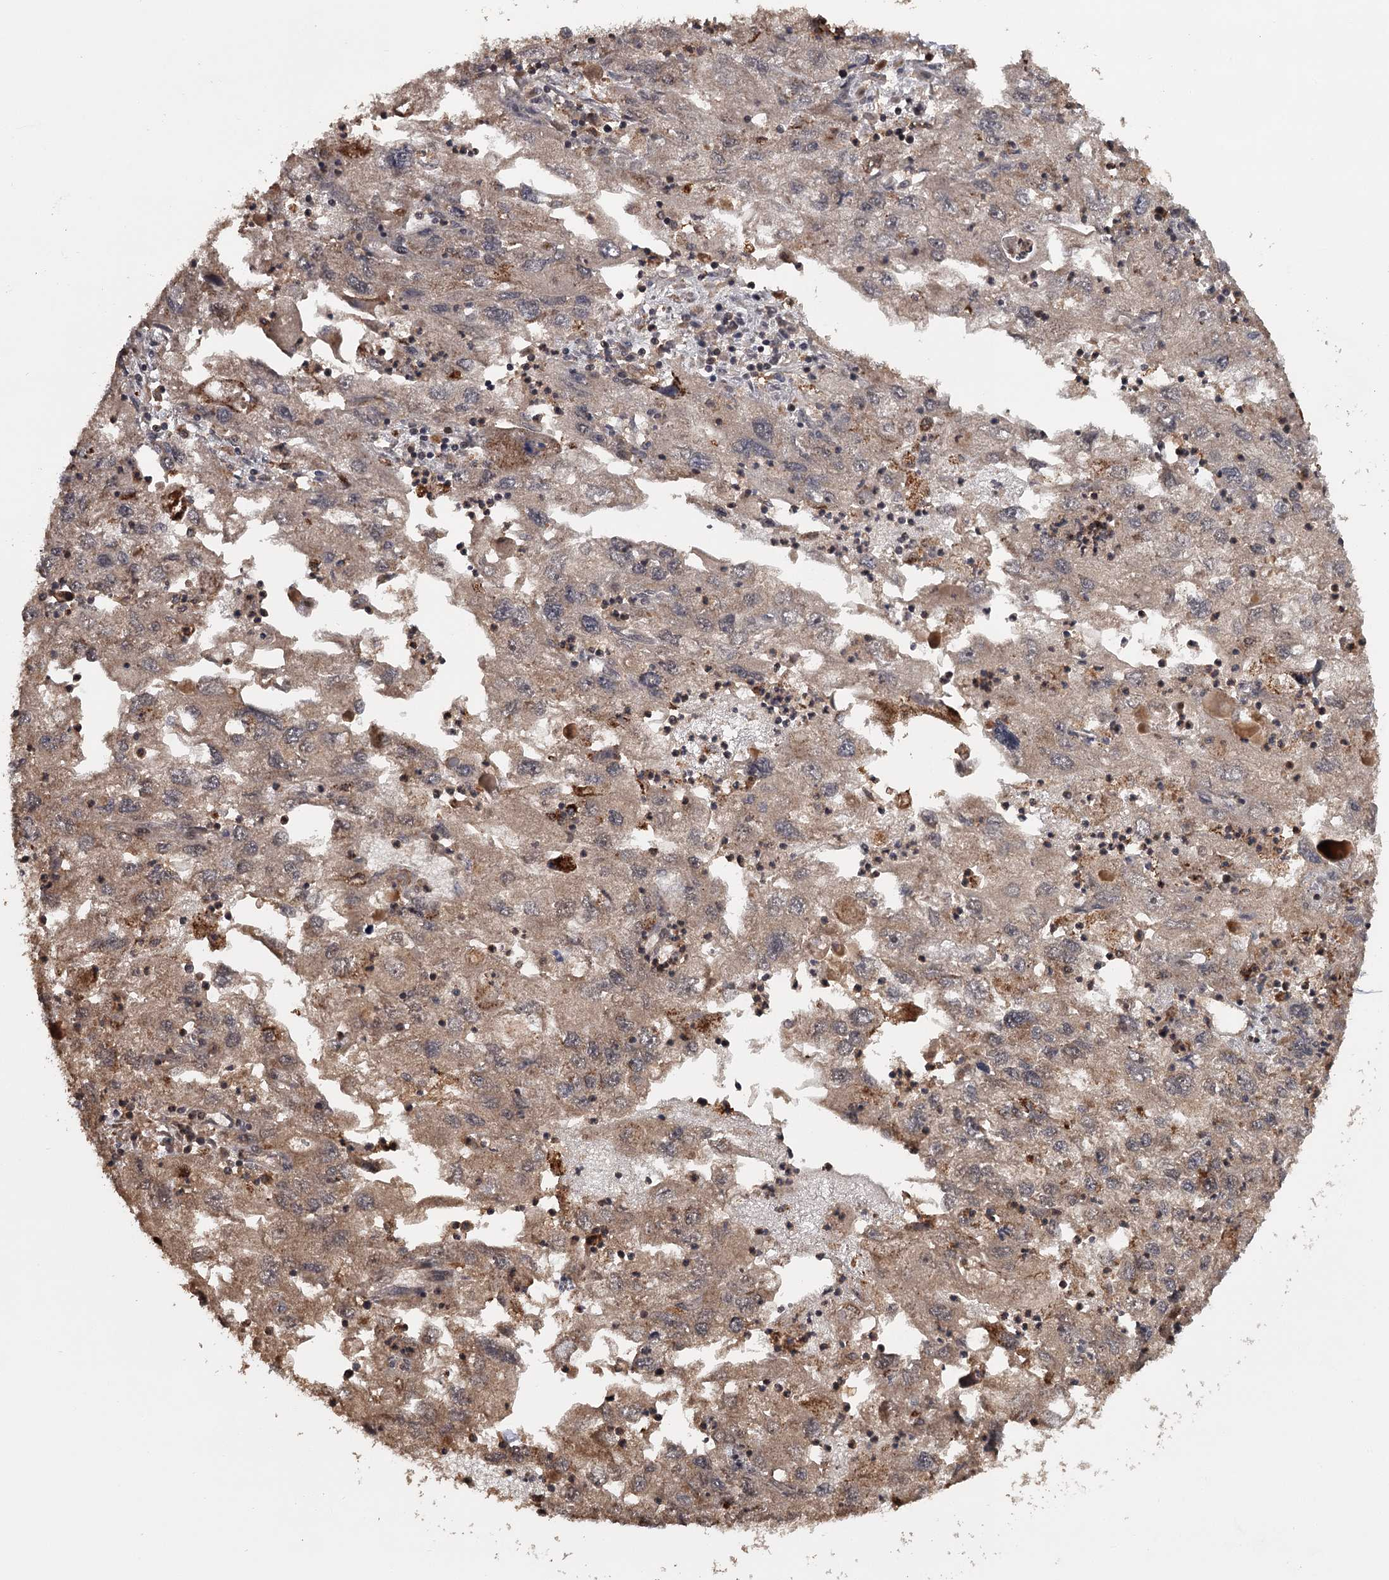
{"staining": {"intensity": "moderate", "quantity": ">75%", "location": "cytoplasmic/membranous"}, "tissue": "endometrial cancer", "cell_type": "Tumor cells", "image_type": "cancer", "snomed": [{"axis": "morphology", "description": "Adenocarcinoma, NOS"}, {"axis": "topography", "description": "Endometrium"}], "caption": "Moderate cytoplasmic/membranous protein staining is present in approximately >75% of tumor cells in endometrial adenocarcinoma.", "gene": "FAXC", "patient": {"sex": "female", "age": 49}}